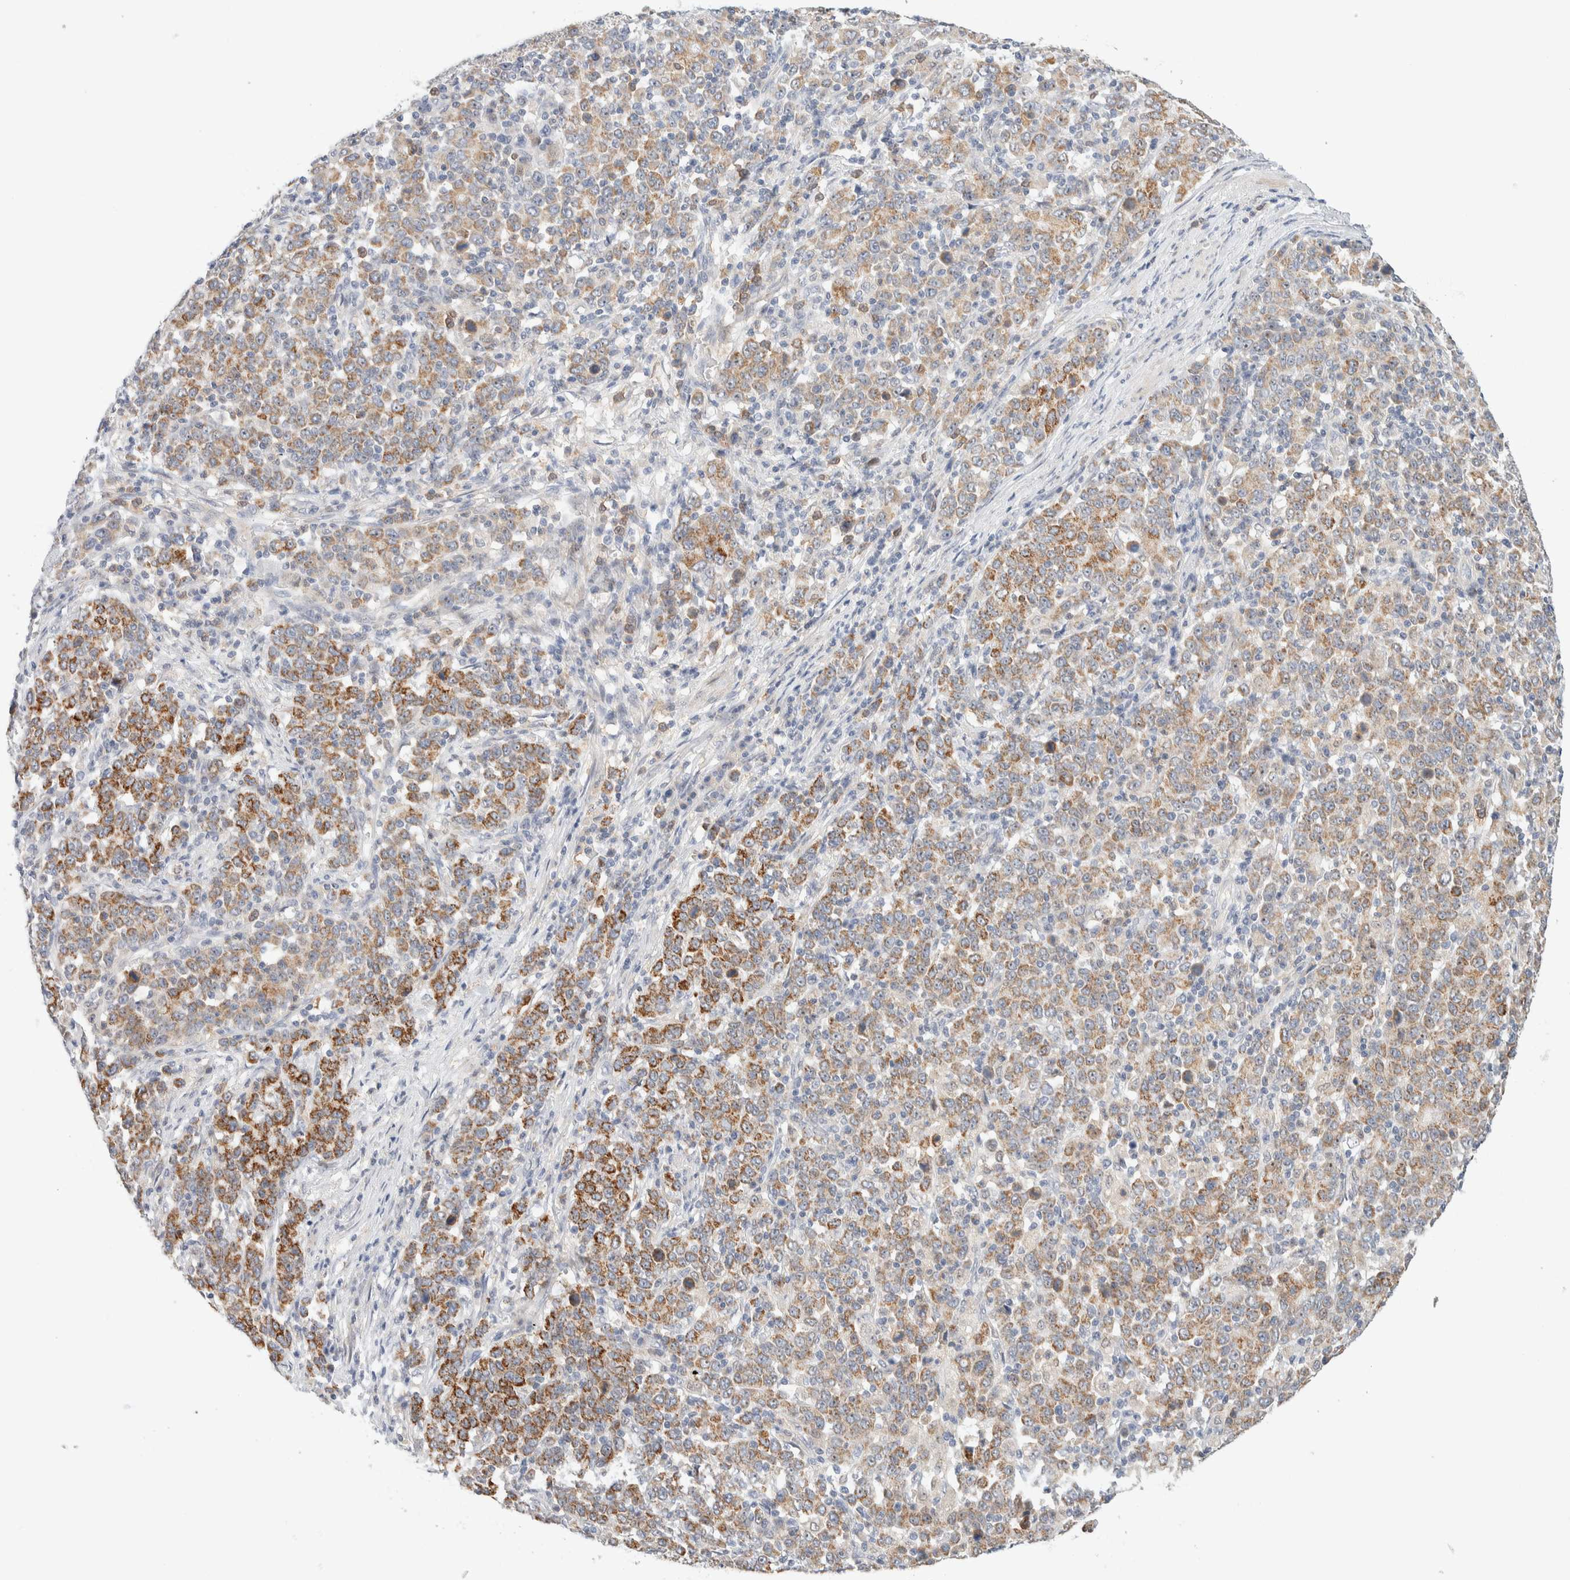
{"staining": {"intensity": "moderate", "quantity": ">75%", "location": "cytoplasmic/membranous"}, "tissue": "stomach cancer", "cell_type": "Tumor cells", "image_type": "cancer", "snomed": [{"axis": "morphology", "description": "Adenocarcinoma, NOS"}, {"axis": "topography", "description": "Stomach, upper"}], "caption": "A medium amount of moderate cytoplasmic/membranous staining is identified in approximately >75% of tumor cells in stomach adenocarcinoma tissue.", "gene": "HDHD3", "patient": {"sex": "male", "age": 69}}